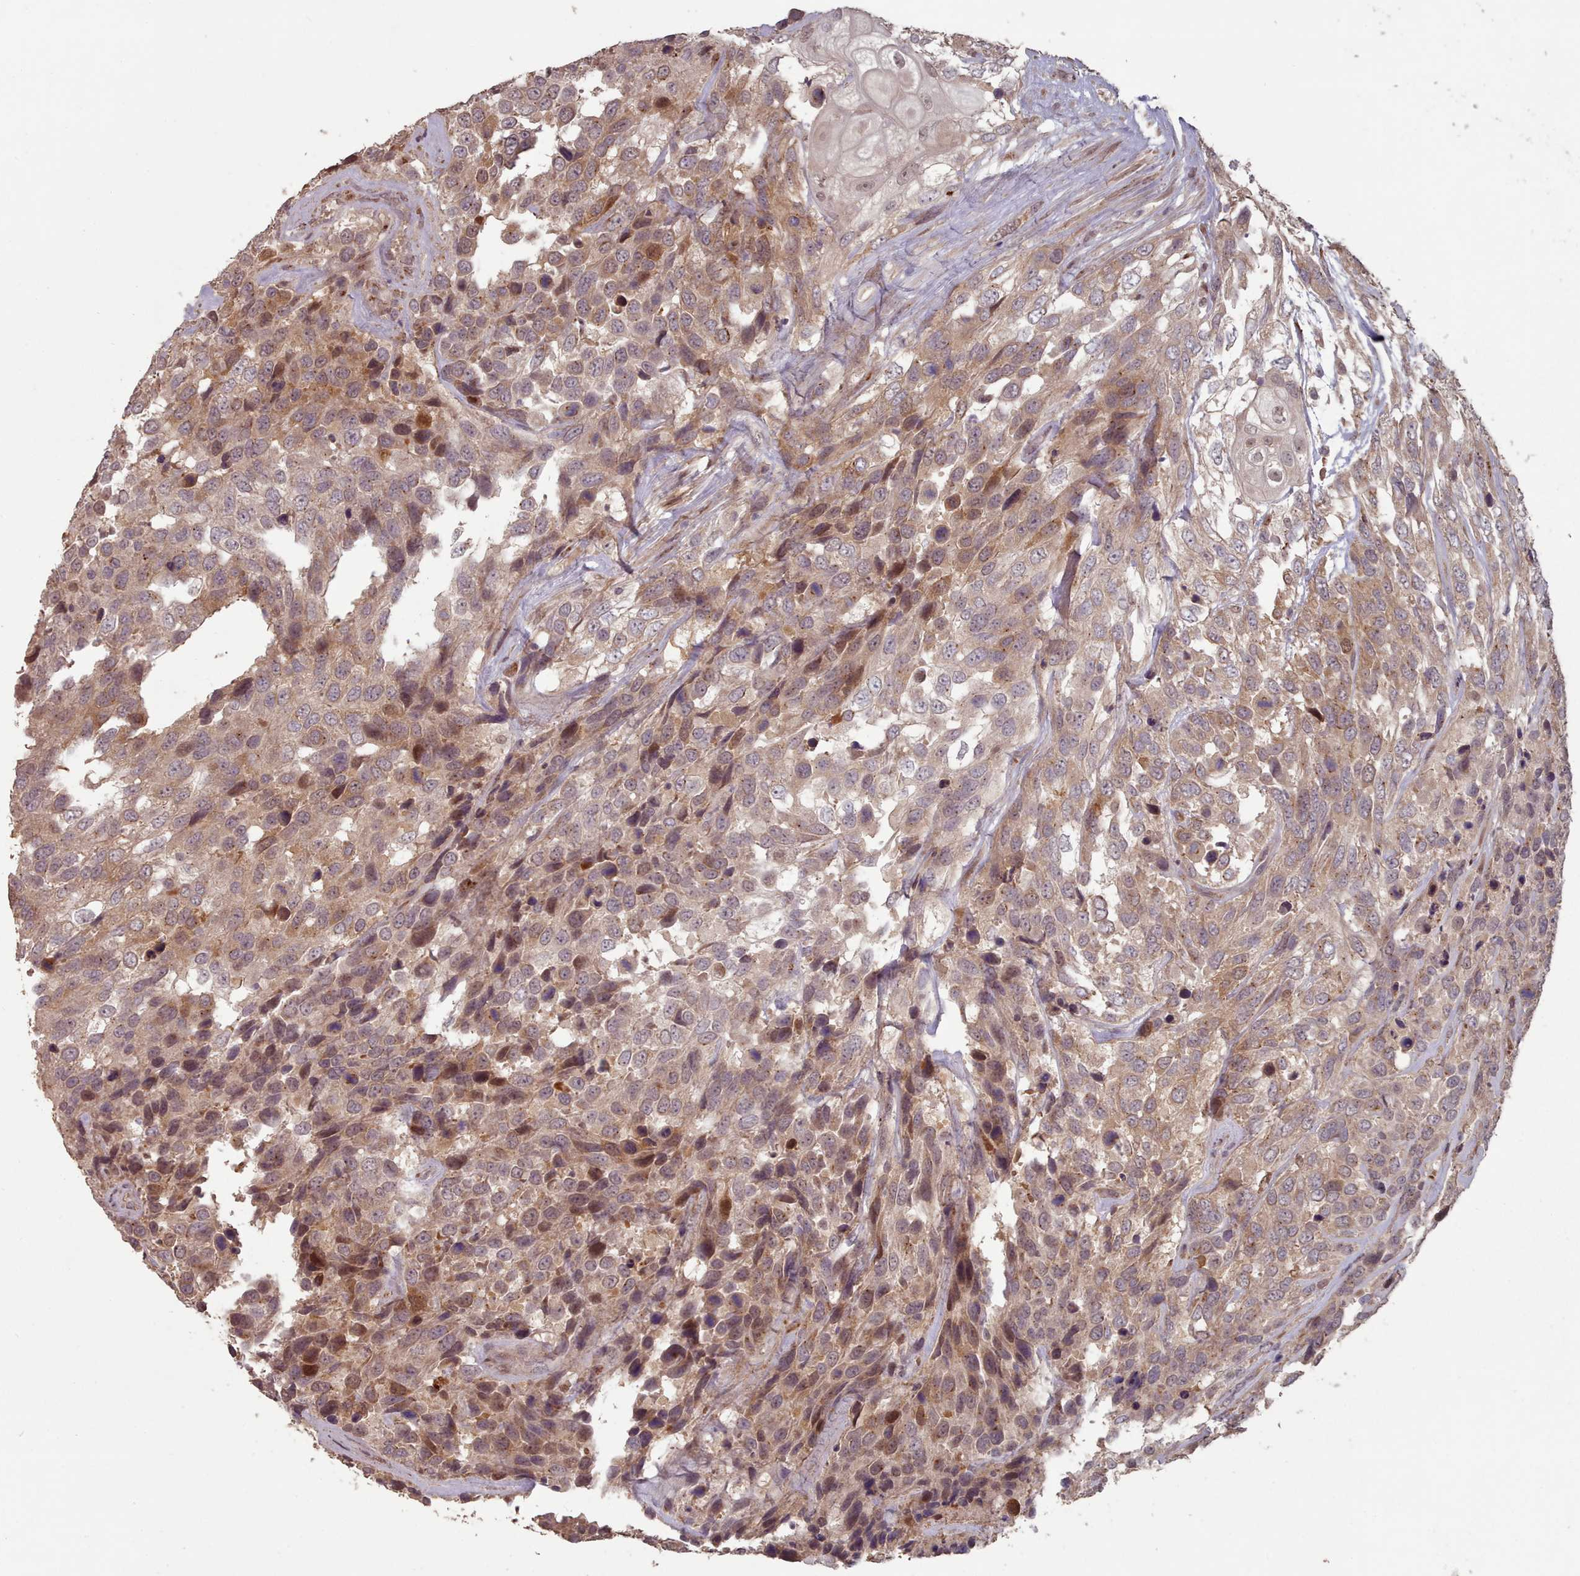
{"staining": {"intensity": "moderate", "quantity": ">75%", "location": "cytoplasmic/membranous,nuclear"}, "tissue": "urothelial cancer", "cell_type": "Tumor cells", "image_type": "cancer", "snomed": [{"axis": "morphology", "description": "Urothelial carcinoma, High grade"}, {"axis": "topography", "description": "Urinary bladder"}], "caption": "Immunohistochemical staining of urothelial cancer displays medium levels of moderate cytoplasmic/membranous and nuclear protein staining in about >75% of tumor cells.", "gene": "ERCC6L", "patient": {"sex": "female", "age": 70}}